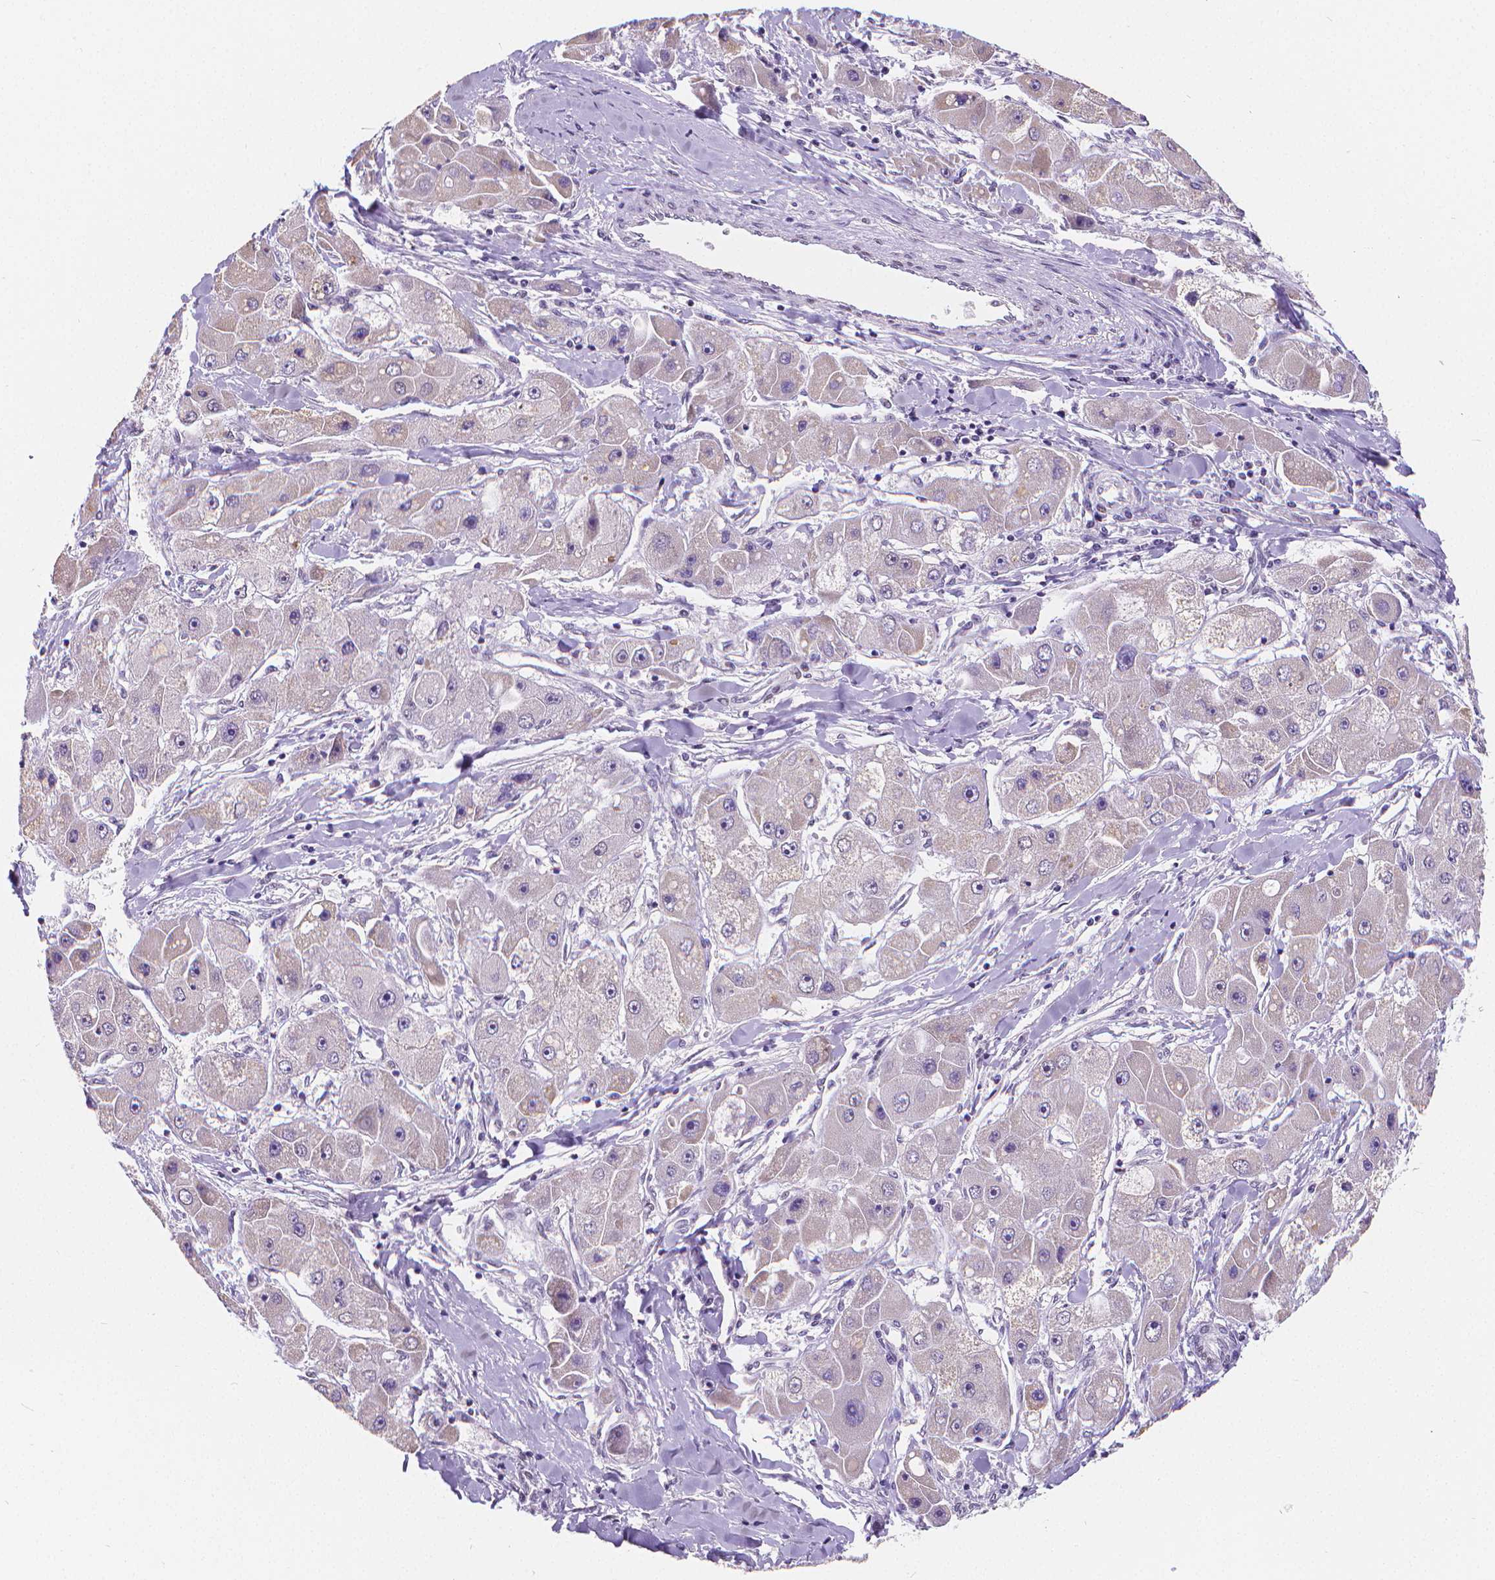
{"staining": {"intensity": "negative", "quantity": "none", "location": "none"}, "tissue": "liver cancer", "cell_type": "Tumor cells", "image_type": "cancer", "snomed": [{"axis": "morphology", "description": "Carcinoma, Hepatocellular, NOS"}, {"axis": "topography", "description": "Liver"}], "caption": "Tumor cells show no significant protein staining in liver cancer (hepatocellular carcinoma).", "gene": "MEF2C", "patient": {"sex": "male", "age": 24}}